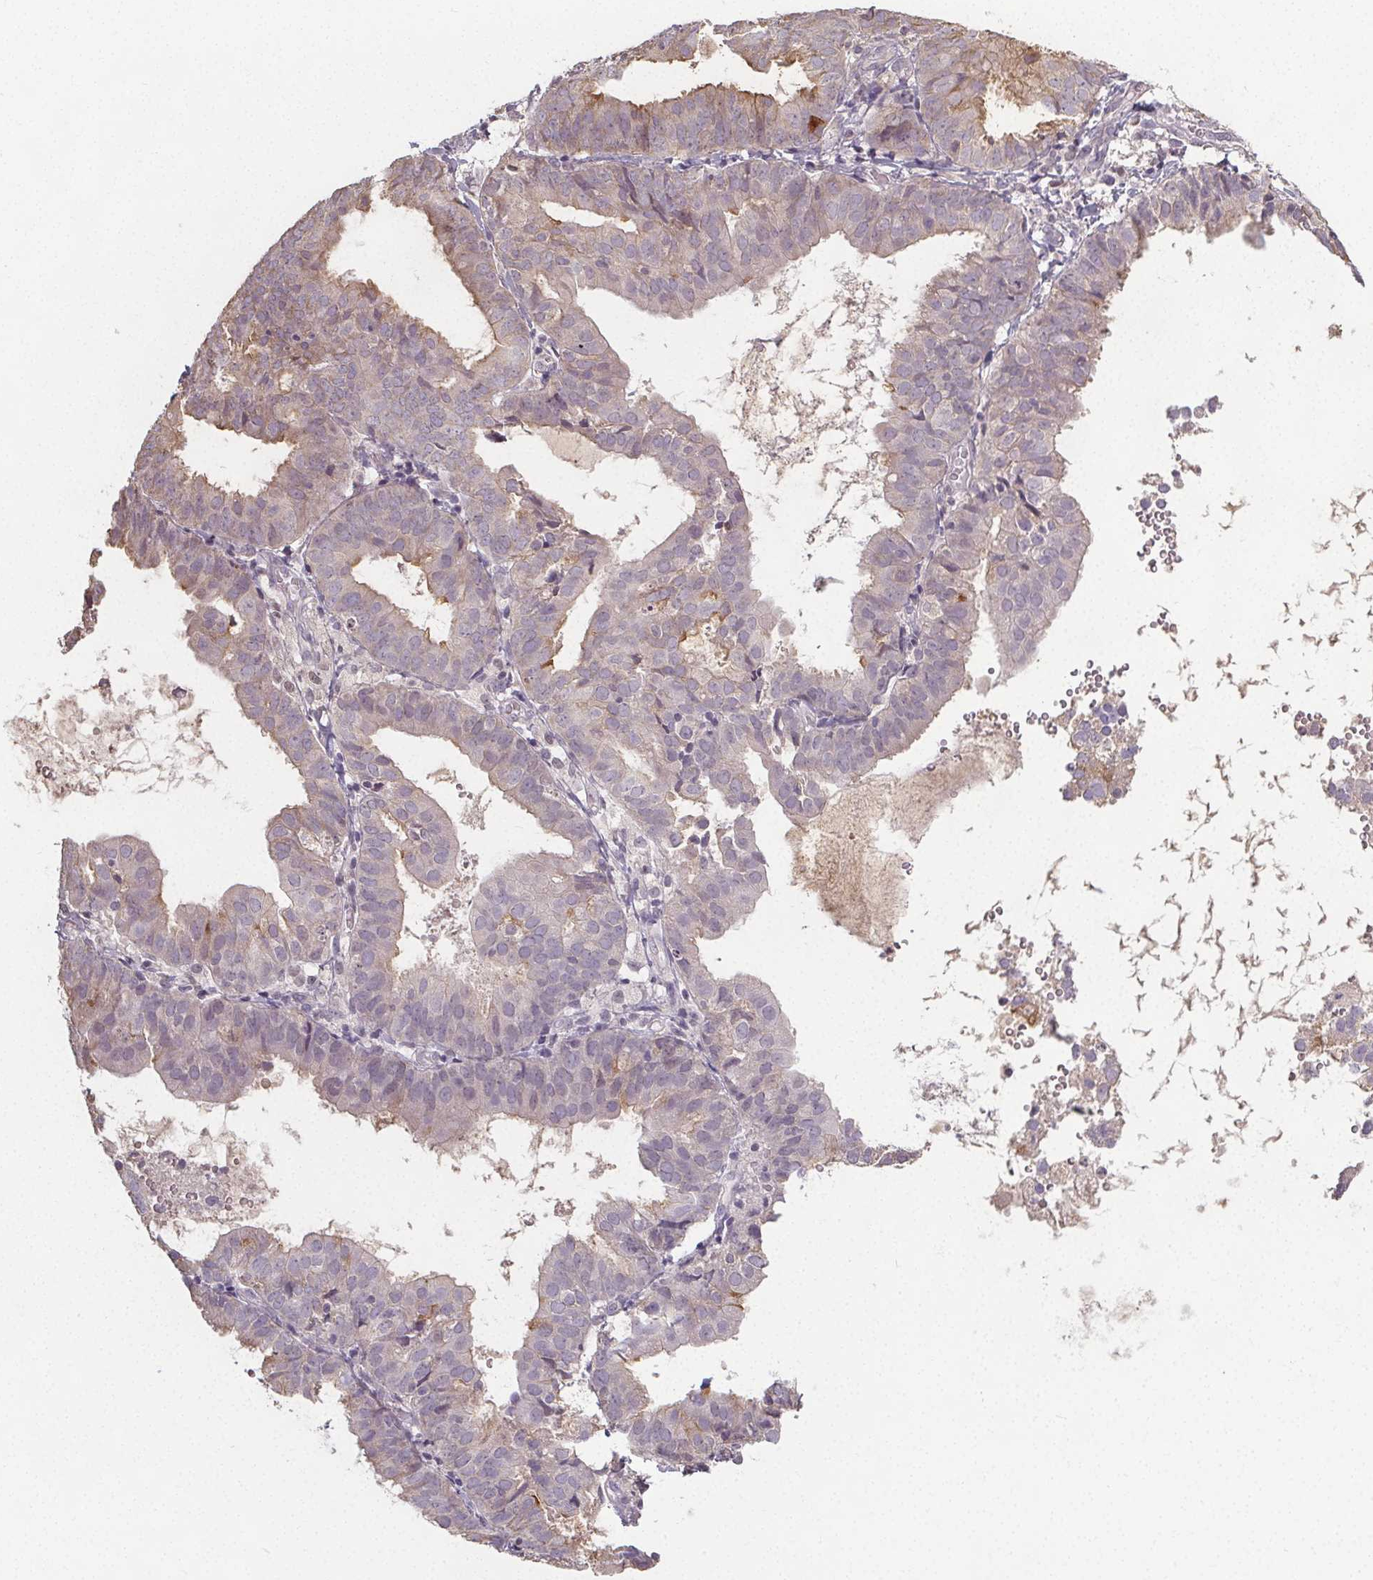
{"staining": {"intensity": "weak", "quantity": "<25%", "location": "cytoplasmic/membranous"}, "tissue": "endometrial cancer", "cell_type": "Tumor cells", "image_type": "cancer", "snomed": [{"axis": "morphology", "description": "Adenocarcinoma, NOS"}, {"axis": "topography", "description": "Endometrium"}], "caption": "Immunohistochemistry micrograph of human endometrial cancer (adenocarcinoma) stained for a protein (brown), which exhibits no staining in tumor cells.", "gene": "SLC26A2", "patient": {"sex": "female", "age": 80}}